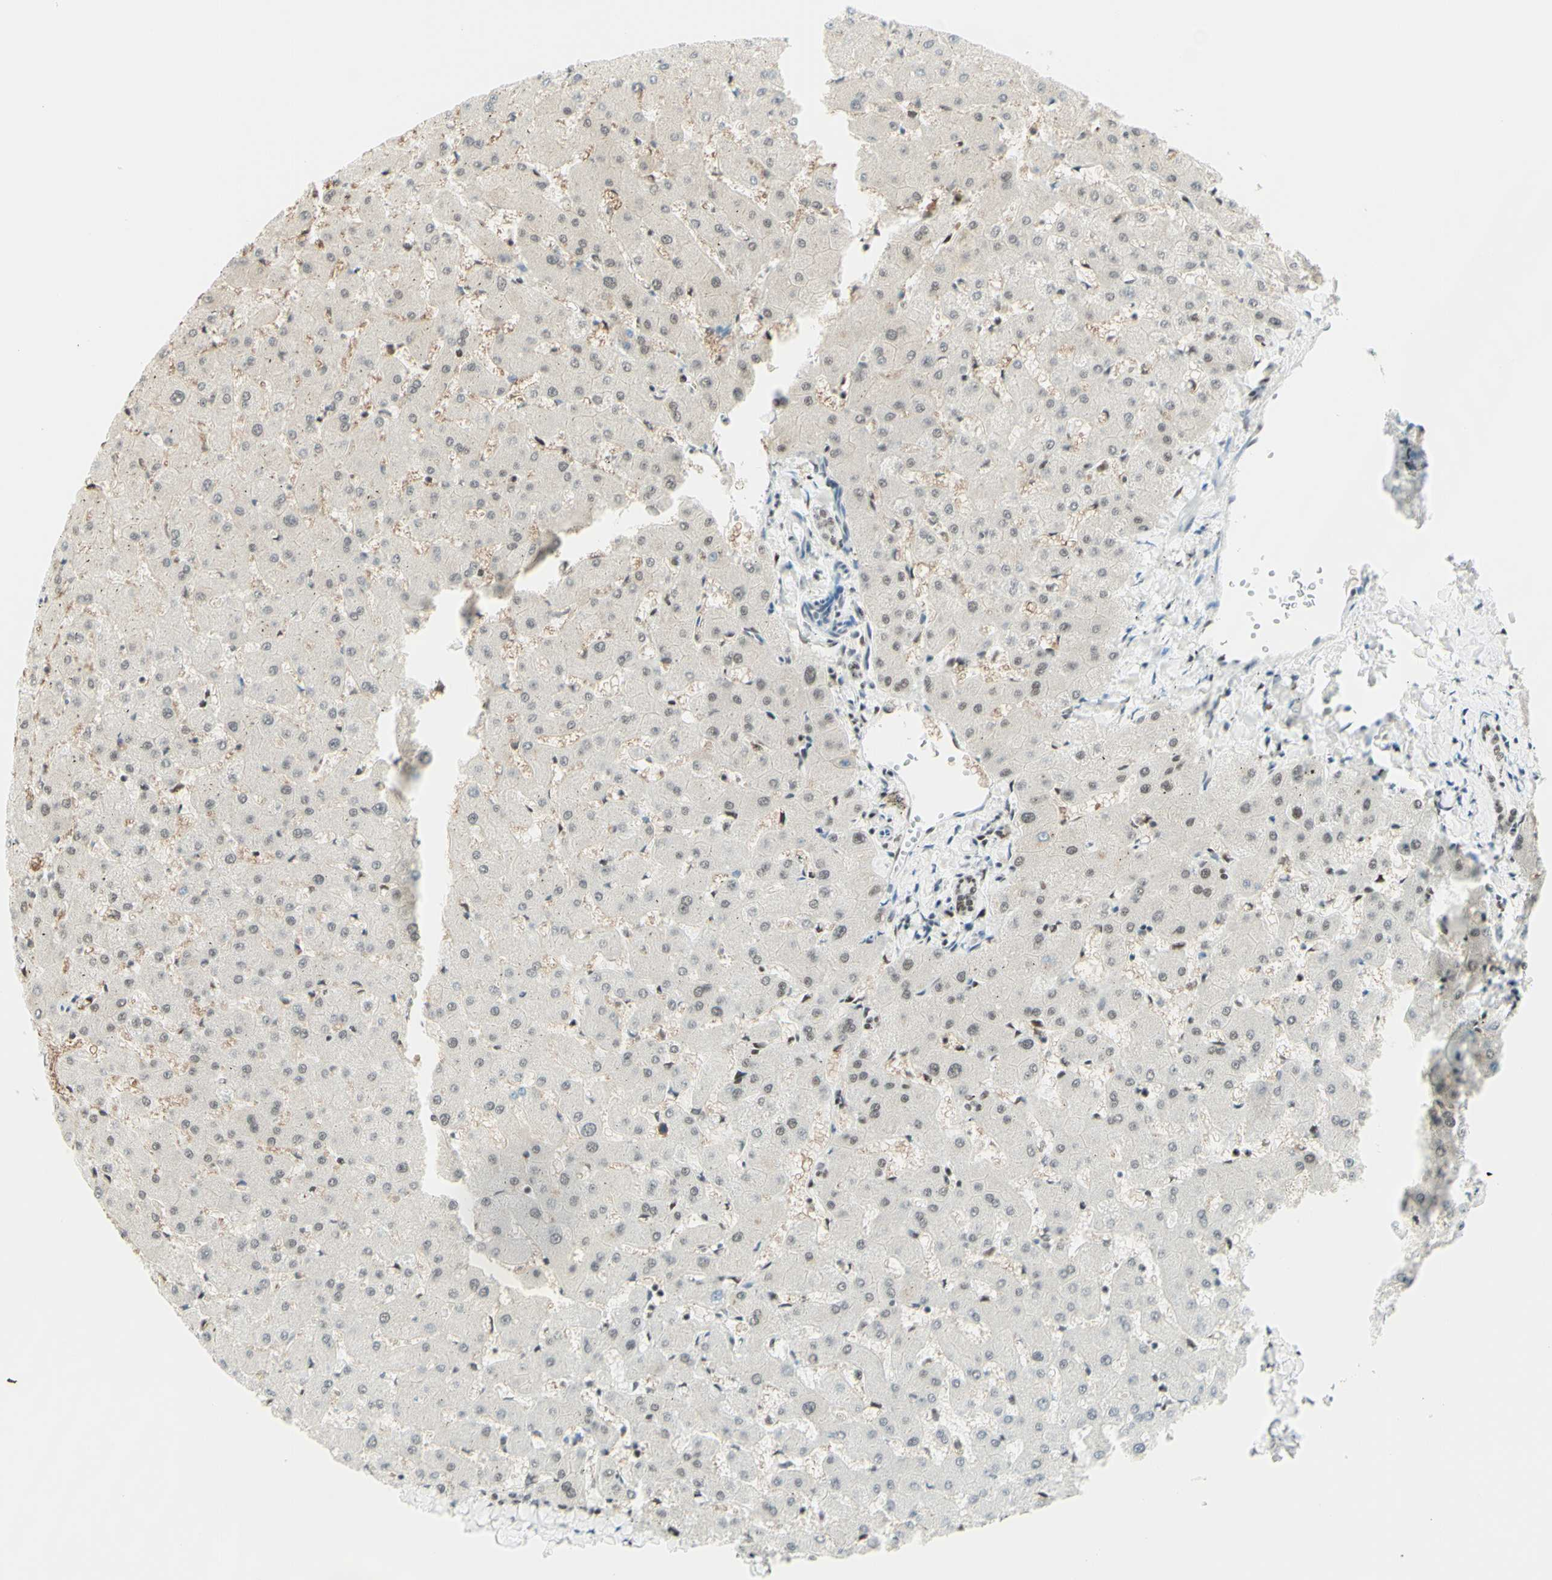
{"staining": {"intensity": "weak", "quantity": ">75%", "location": "nuclear"}, "tissue": "liver", "cell_type": "Cholangiocytes", "image_type": "normal", "snomed": [{"axis": "morphology", "description": "Normal tissue, NOS"}, {"axis": "topography", "description": "Liver"}], "caption": "IHC (DAB (3,3'-diaminobenzidine)) staining of unremarkable human liver shows weak nuclear protein expression in approximately >75% of cholangiocytes.", "gene": "WTAP", "patient": {"sex": "female", "age": 63}}